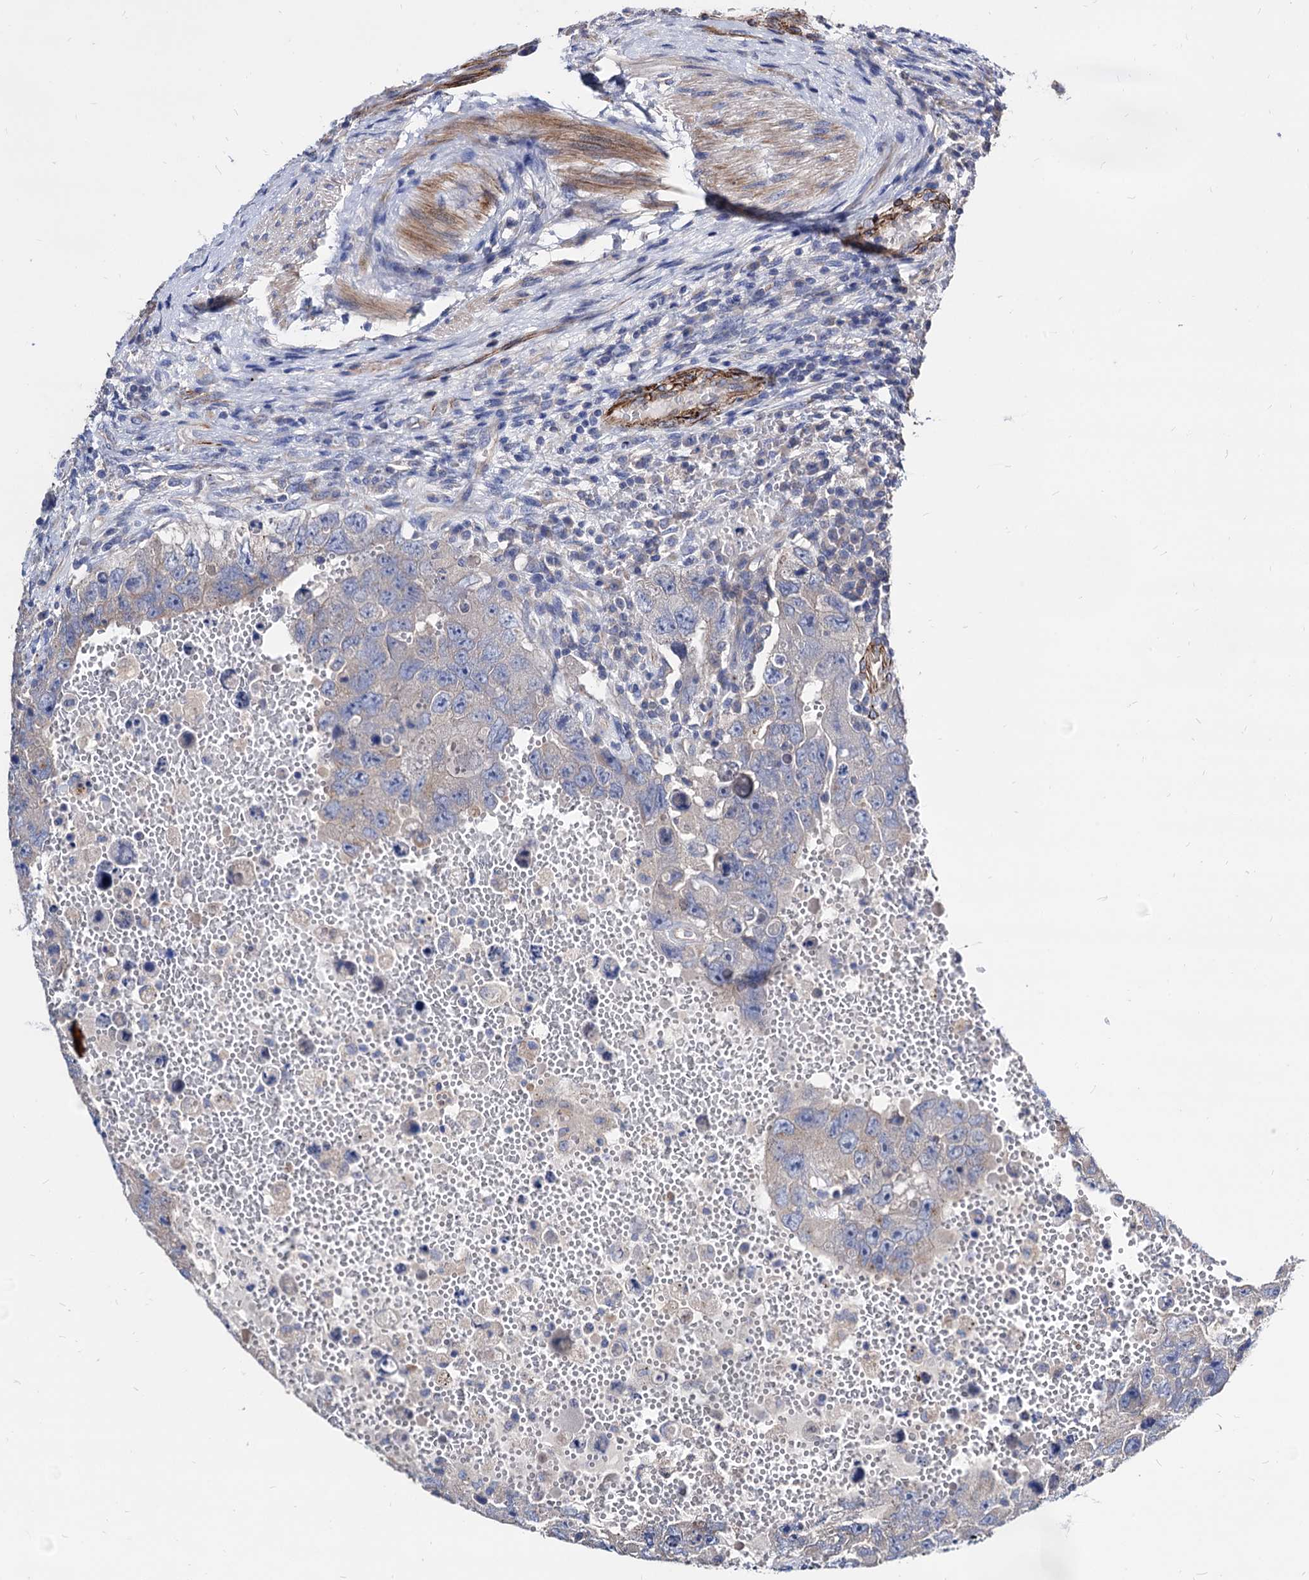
{"staining": {"intensity": "weak", "quantity": "<25%", "location": "cytoplasmic/membranous"}, "tissue": "testis cancer", "cell_type": "Tumor cells", "image_type": "cancer", "snomed": [{"axis": "morphology", "description": "Carcinoma, Embryonal, NOS"}, {"axis": "topography", "description": "Testis"}], "caption": "Immunohistochemistry (IHC) micrograph of neoplastic tissue: human embryonal carcinoma (testis) stained with DAB (3,3'-diaminobenzidine) shows no significant protein positivity in tumor cells.", "gene": "WDR11", "patient": {"sex": "male", "age": 26}}